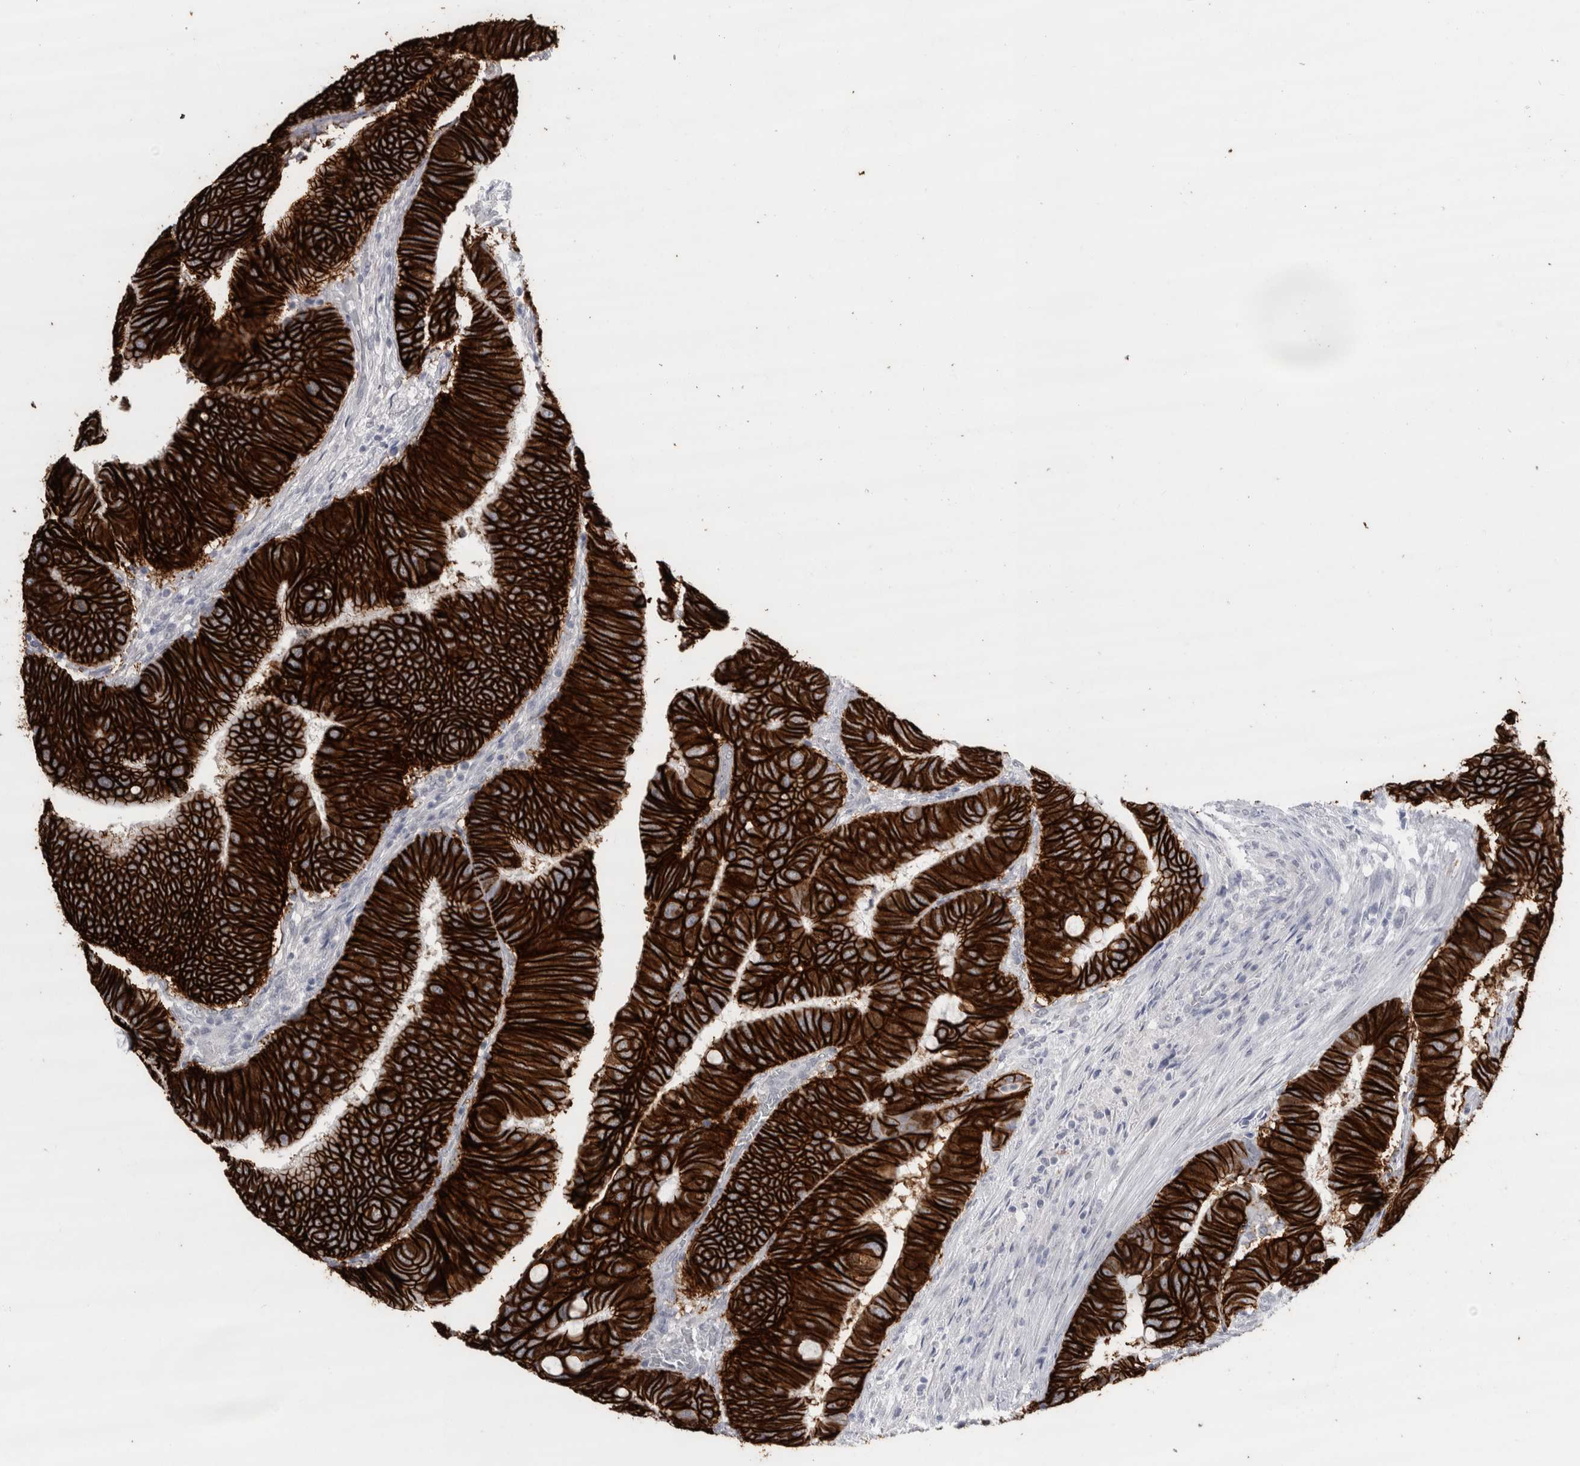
{"staining": {"intensity": "strong", "quantity": ">75%", "location": "cytoplasmic/membranous"}, "tissue": "colorectal cancer", "cell_type": "Tumor cells", "image_type": "cancer", "snomed": [{"axis": "morphology", "description": "Normal tissue, NOS"}, {"axis": "morphology", "description": "Adenocarcinoma, NOS"}, {"axis": "topography", "description": "Rectum"}, {"axis": "topography", "description": "Peripheral nerve tissue"}], "caption": "An image showing strong cytoplasmic/membranous positivity in about >75% of tumor cells in colorectal cancer (adenocarcinoma), as visualized by brown immunohistochemical staining.", "gene": "CDH17", "patient": {"sex": "male", "age": 92}}